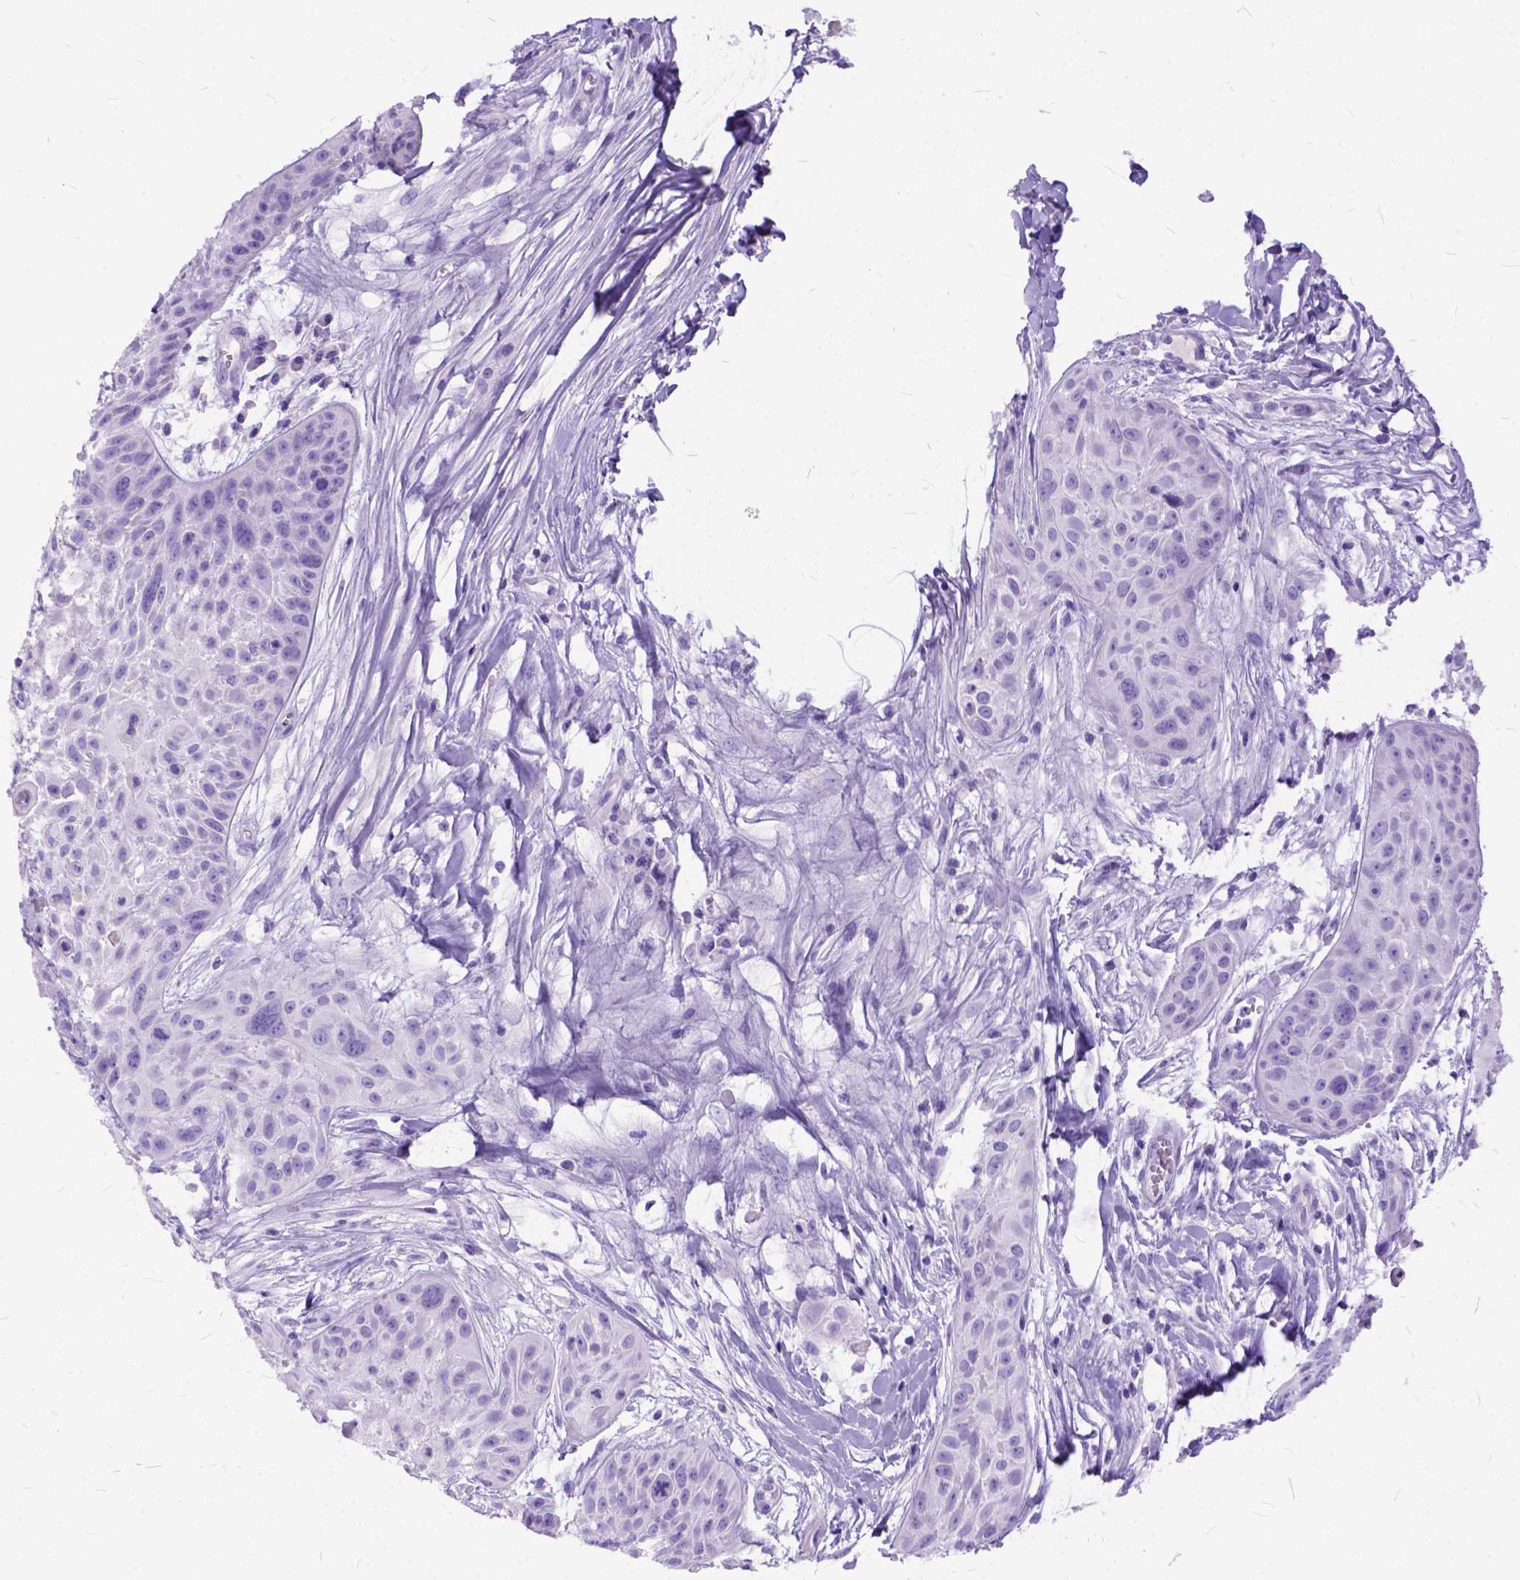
{"staining": {"intensity": "negative", "quantity": "none", "location": "none"}, "tissue": "skin cancer", "cell_type": "Tumor cells", "image_type": "cancer", "snomed": [{"axis": "morphology", "description": "Squamous cell carcinoma, NOS"}, {"axis": "topography", "description": "Skin"}, {"axis": "topography", "description": "Anal"}], "caption": "An immunohistochemistry micrograph of skin cancer is shown. There is no staining in tumor cells of skin cancer.", "gene": "C1QTNF3", "patient": {"sex": "female", "age": 75}}